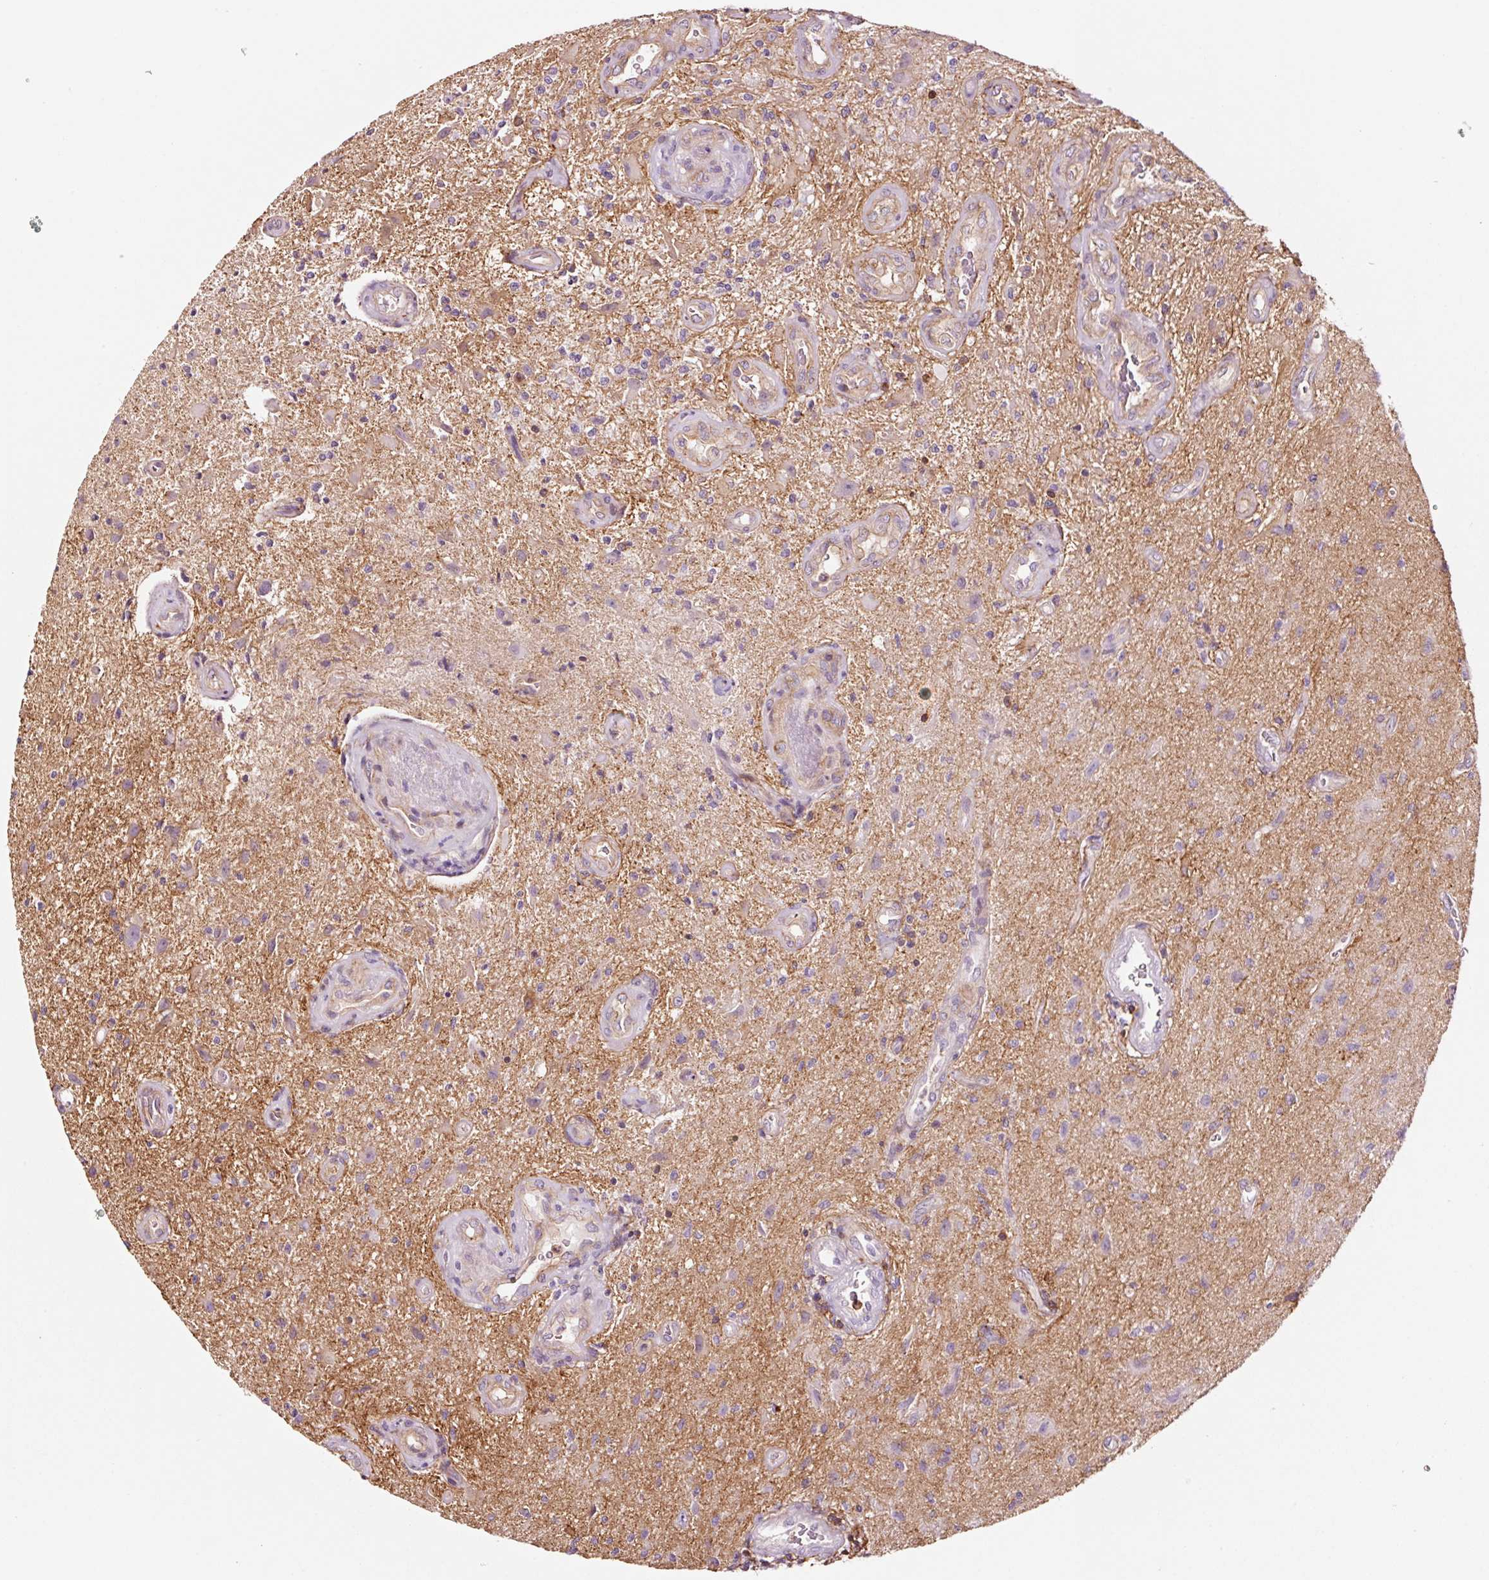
{"staining": {"intensity": "moderate", "quantity": "<25%", "location": "cytoplasmic/membranous"}, "tissue": "glioma", "cell_type": "Tumor cells", "image_type": "cancer", "snomed": [{"axis": "morphology", "description": "Glioma, malignant, High grade"}, {"axis": "topography", "description": "Brain"}], "caption": "IHC (DAB) staining of glioma reveals moderate cytoplasmic/membranous protein staining in about <25% of tumor cells.", "gene": "ADD3", "patient": {"sex": "male", "age": 67}}